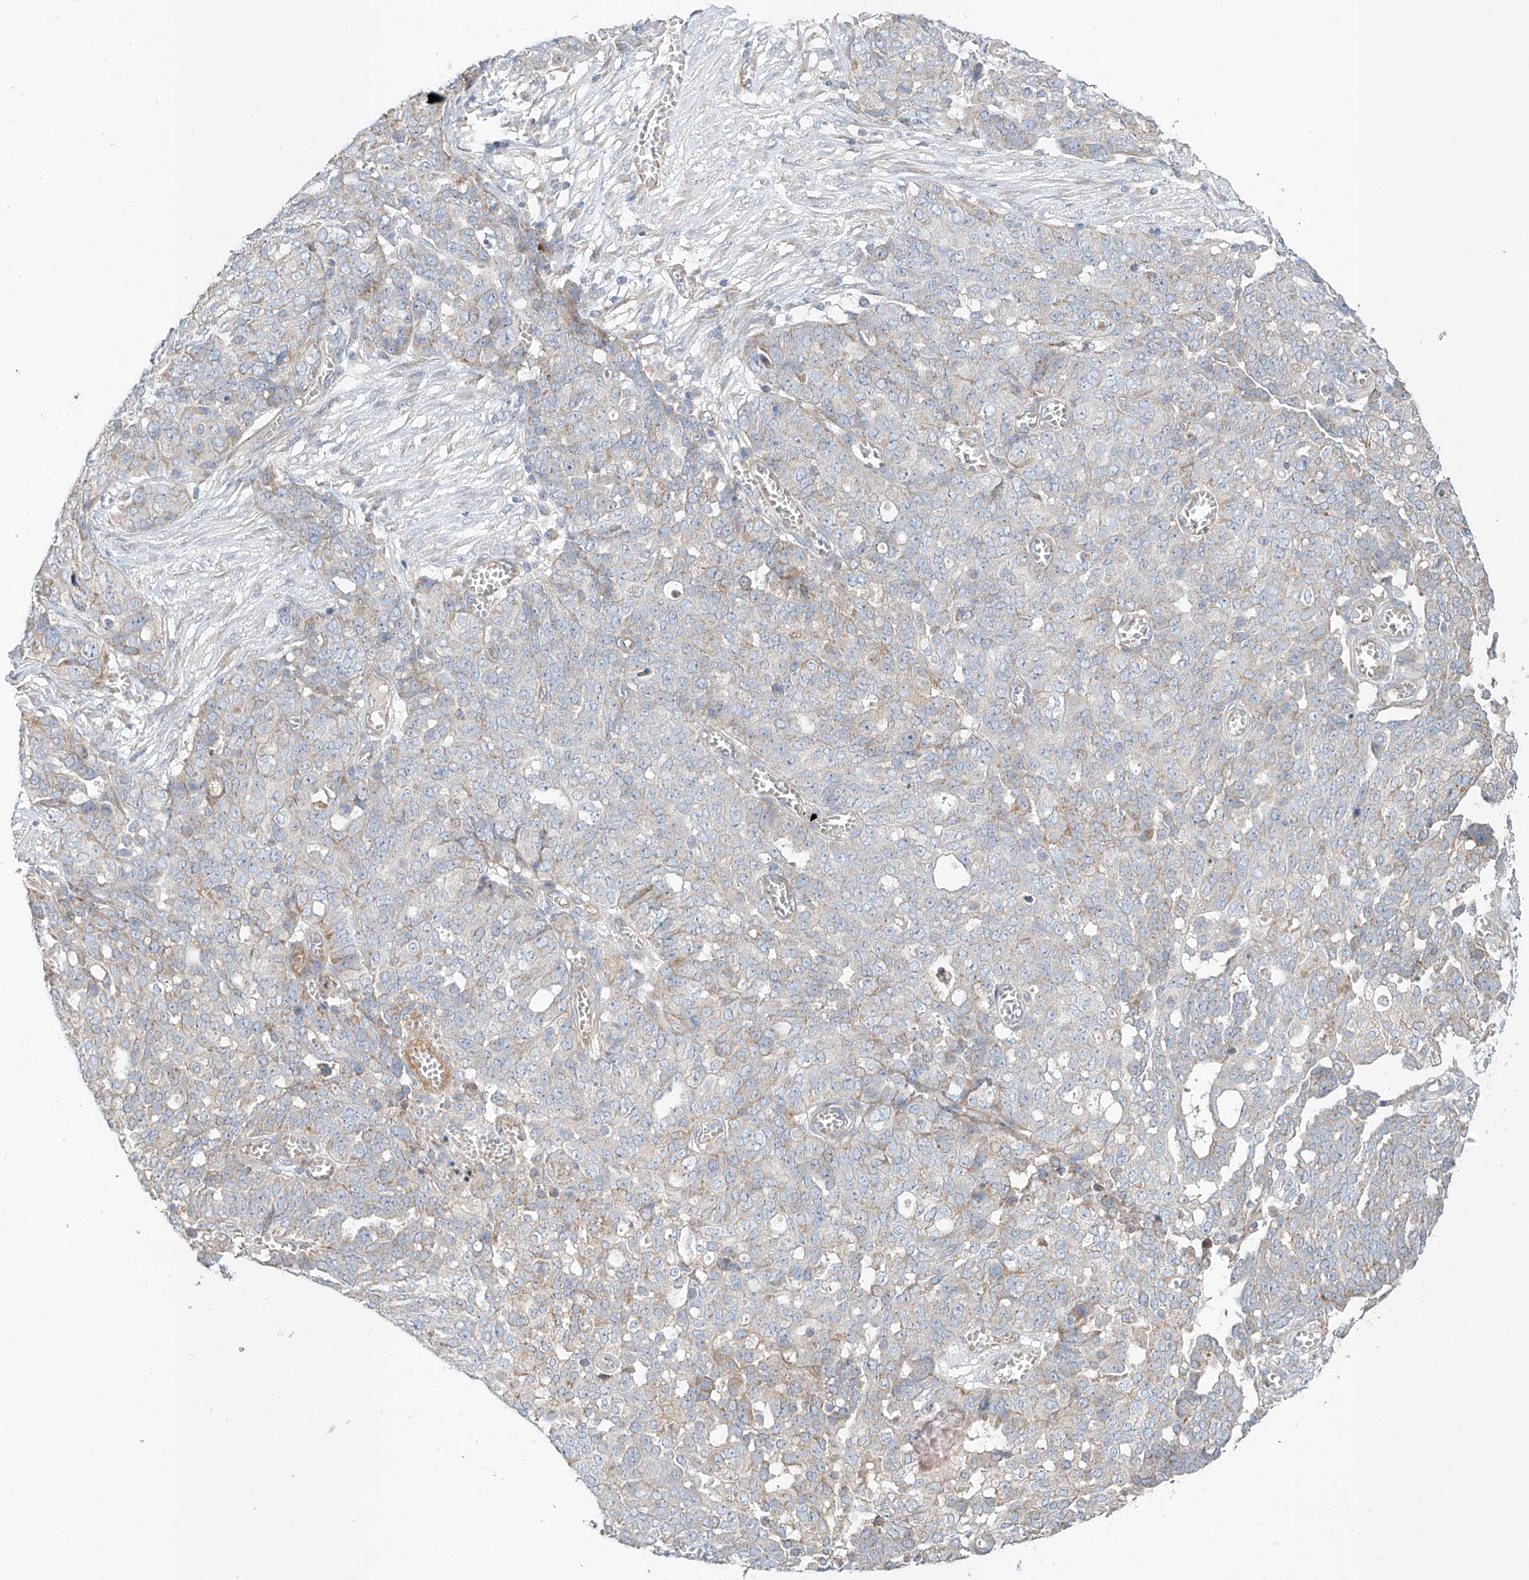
{"staining": {"intensity": "weak", "quantity": "<25%", "location": "cytoplasmic/membranous"}, "tissue": "ovarian cancer", "cell_type": "Tumor cells", "image_type": "cancer", "snomed": [{"axis": "morphology", "description": "Cystadenocarcinoma, serous, NOS"}, {"axis": "topography", "description": "Soft tissue"}, {"axis": "topography", "description": "Ovary"}], "caption": "This is a image of IHC staining of ovarian serous cystadenocarcinoma, which shows no positivity in tumor cells. (DAB immunohistochemistry with hematoxylin counter stain).", "gene": "AJM1", "patient": {"sex": "female", "age": 57}}